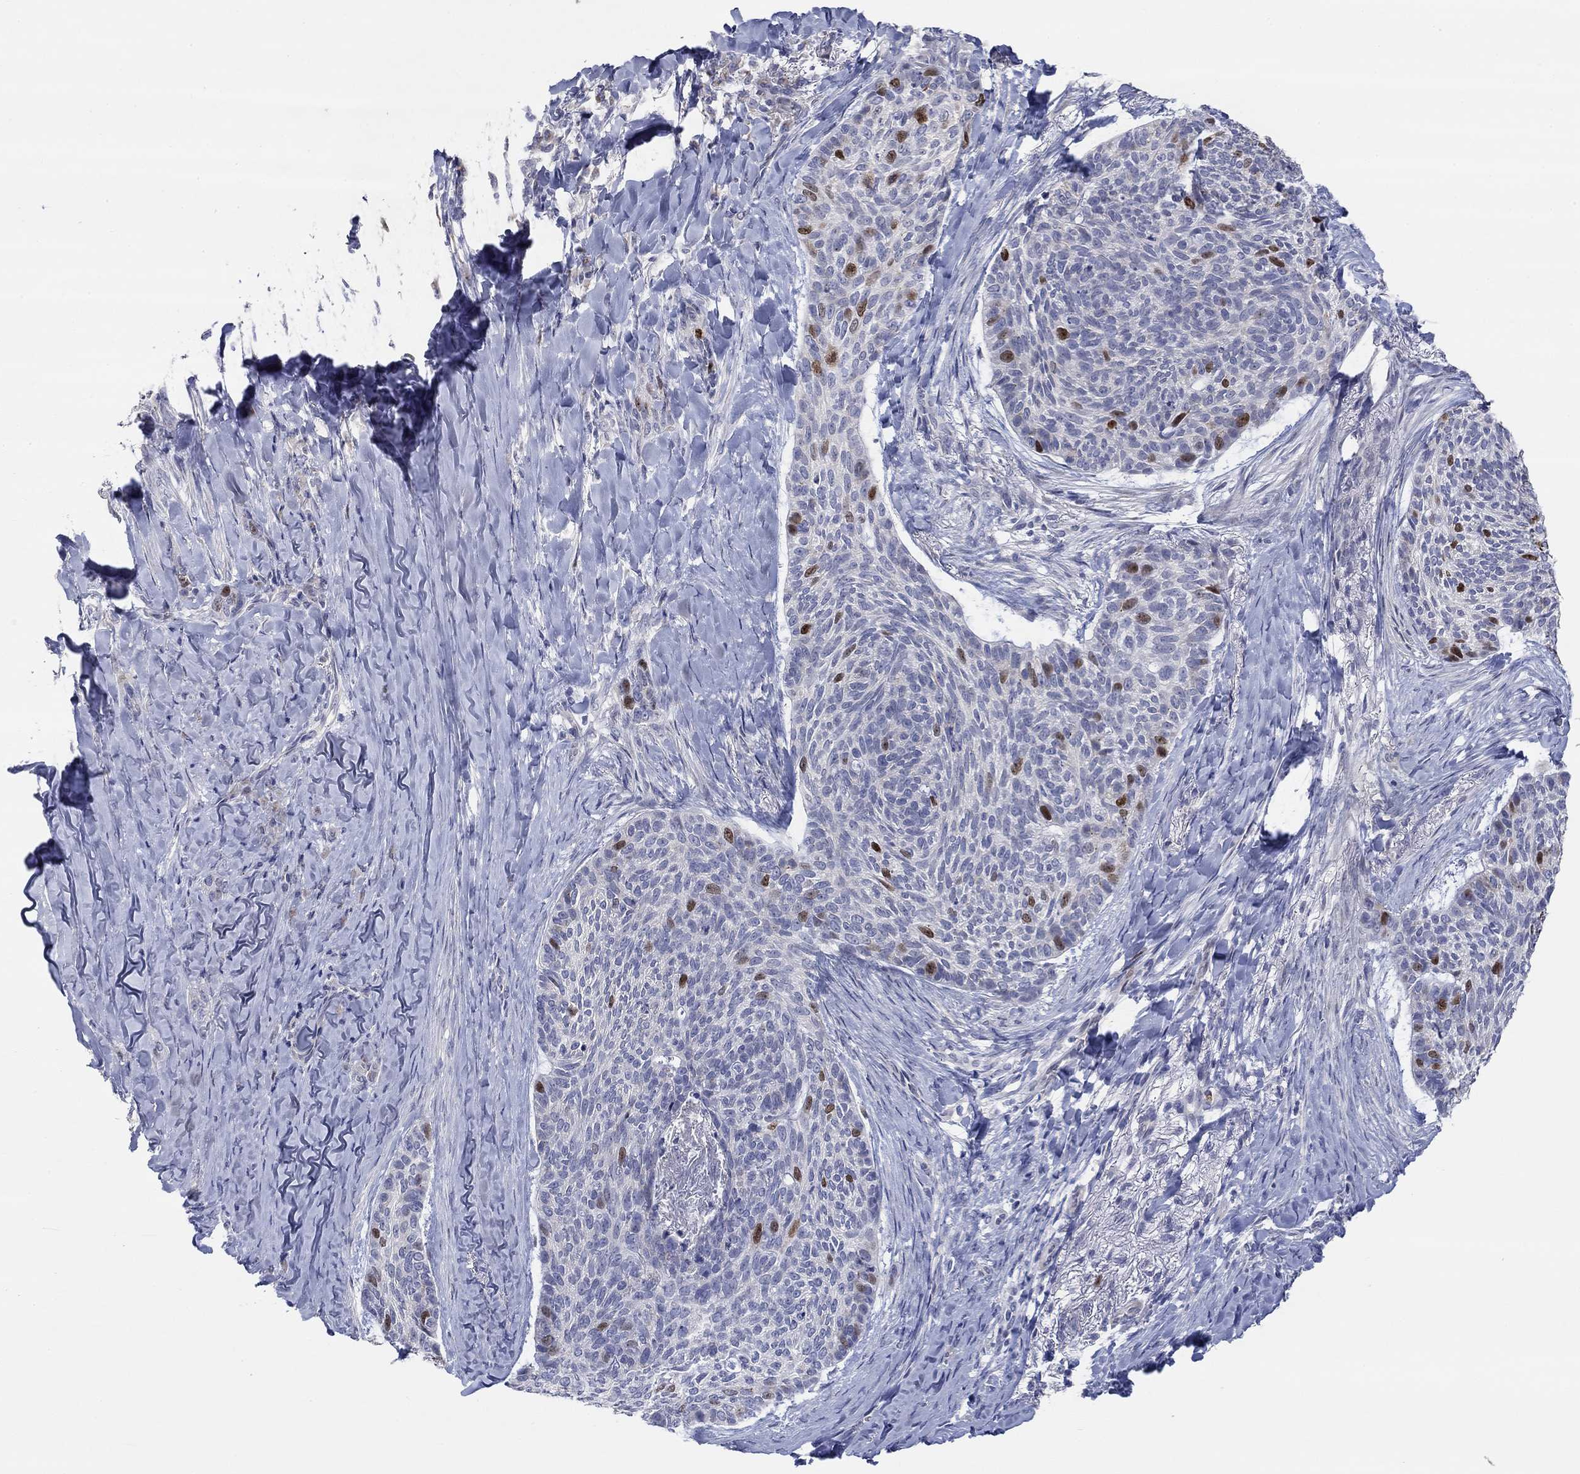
{"staining": {"intensity": "strong", "quantity": "<25%", "location": "nuclear"}, "tissue": "skin cancer", "cell_type": "Tumor cells", "image_type": "cancer", "snomed": [{"axis": "morphology", "description": "Basal cell carcinoma"}, {"axis": "topography", "description": "Skin"}], "caption": "High-magnification brightfield microscopy of skin basal cell carcinoma stained with DAB (3,3'-diaminobenzidine) (brown) and counterstained with hematoxylin (blue). tumor cells exhibit strong nuclear positivity is identified in about<25% of cells.", "gene": "PRC1", "patient": {"sex": "female", "age": 69}}